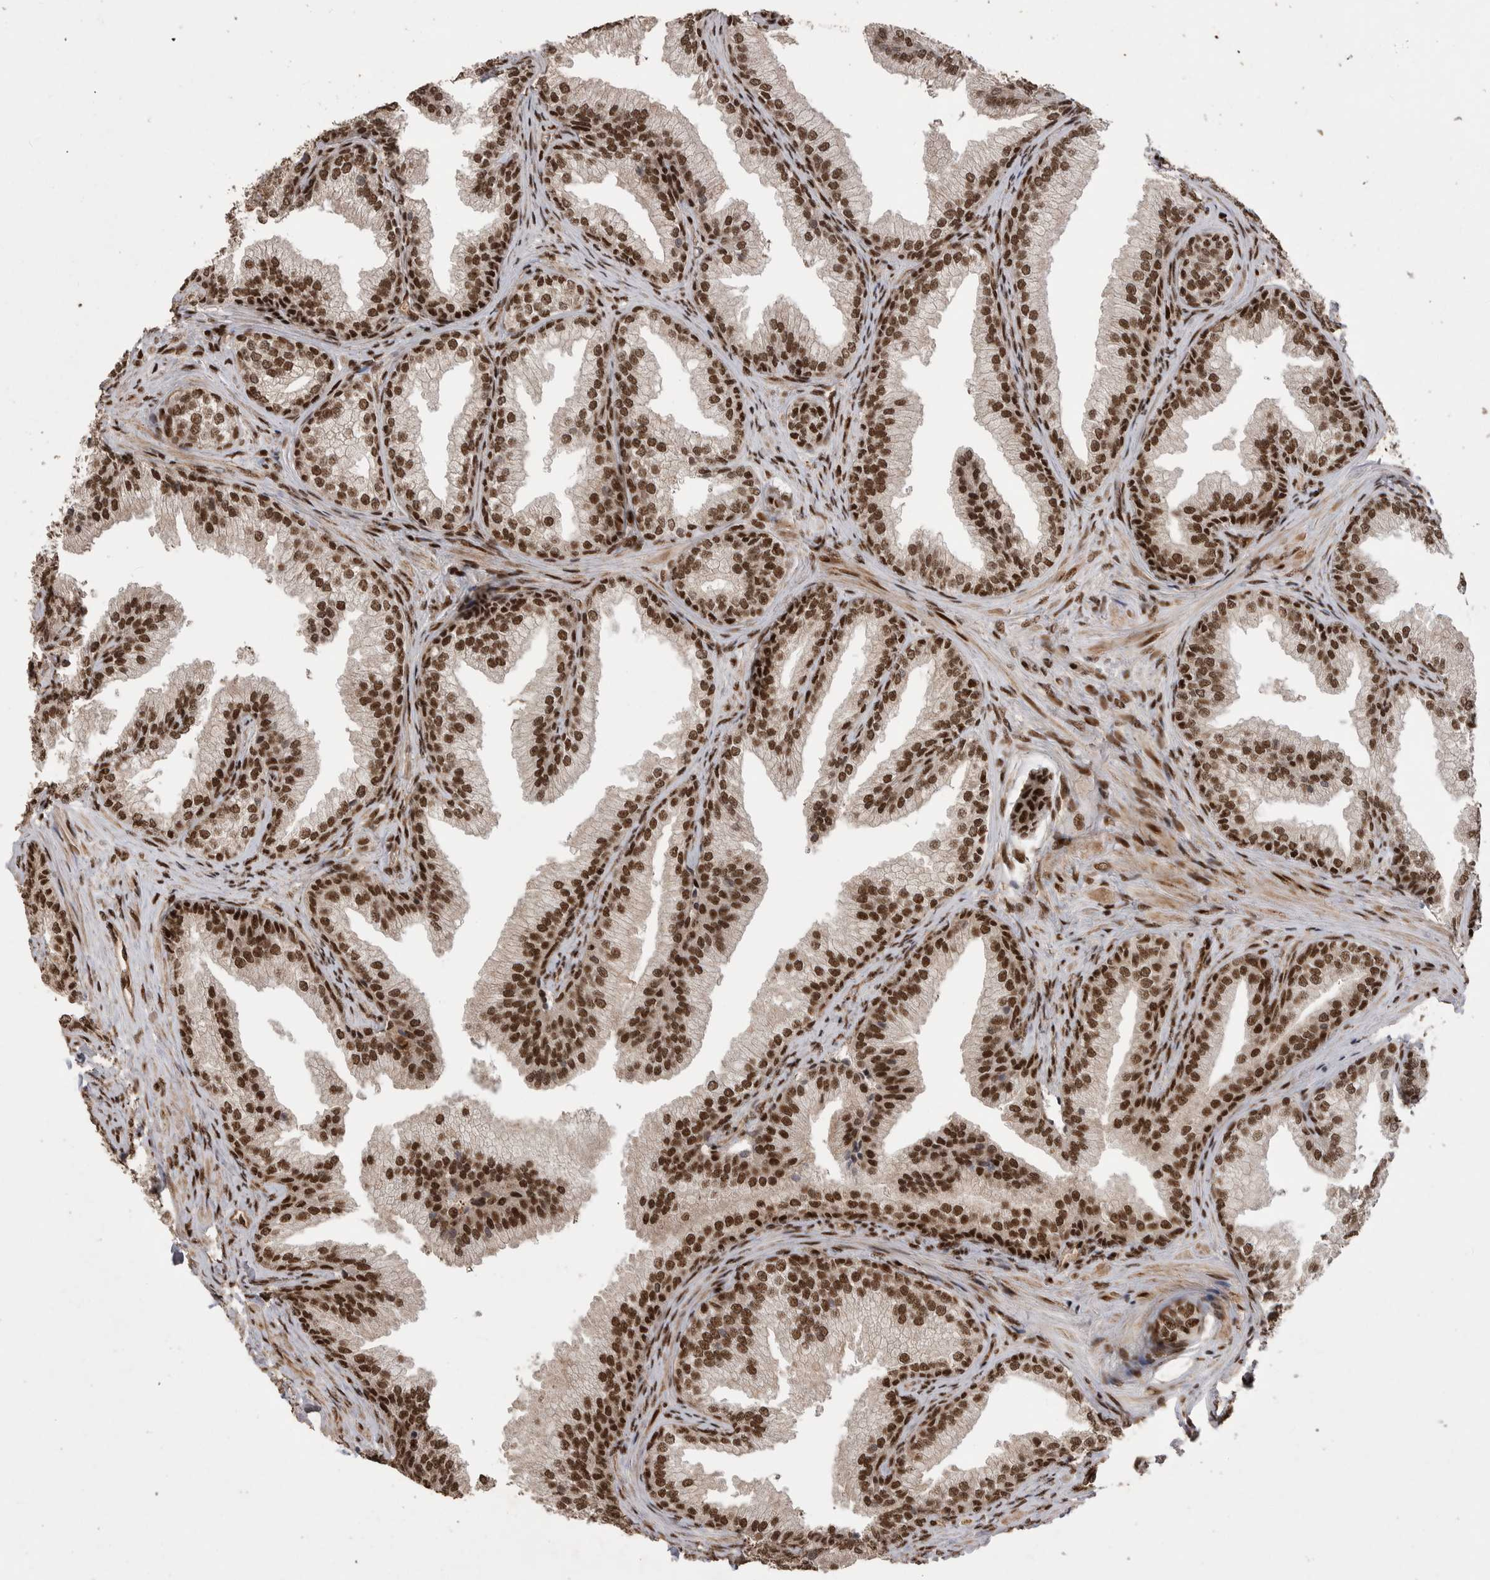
{"staining": {"intensity": "strong", "quantity": ">75%", "location": "nuclear"}, "tissue": "prostate", "cell_type": "Glandular cells", "image_type": "normal", "snomed": [{"axis": "morphology", "description": "Normal tissue, NOS"}, {"axis": "topography", "description": "Prostate"}], "caption": "Glandular cells exhibit high levels of strong nuclear positivity in about >75% of cells in benign prostate. (brown staining indicates protein expression, while blue staining denotes nuclei).", "gene": "PPP1R8", "patient": {"sex": "male", "age": 76}}